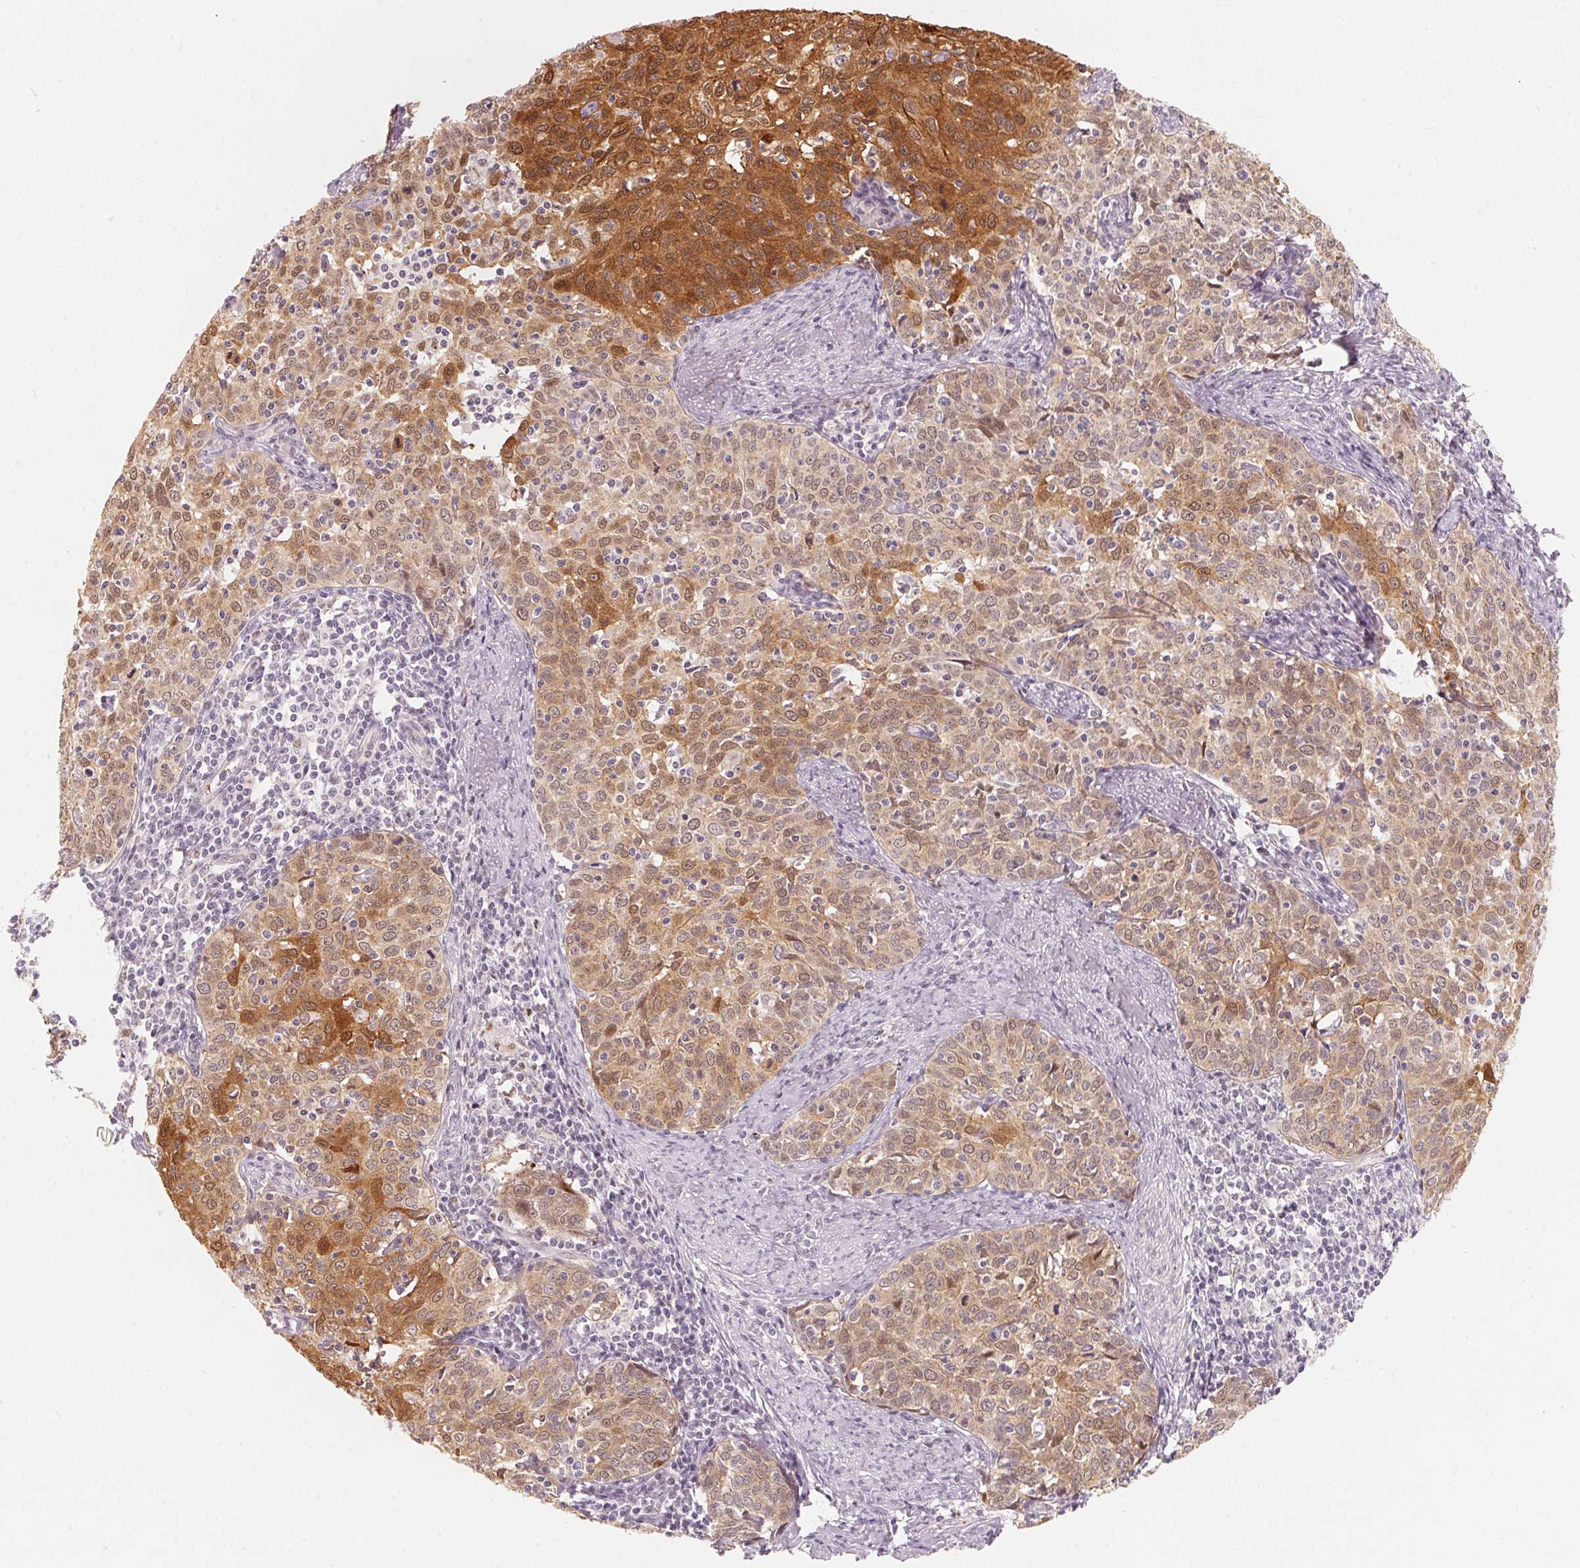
{"staining": {"intensity": "moderate", "quantity": "25%-75%", "location": "cytoplasmic/membranous,nuclear"}, "tissue": "cervical cancer", "cell_type": "Tumor cells", "image_type": "cancer", "snomed": [{"axis": "morphology", "description": "Squamous cell carcinoma, NOS"}, {"axis": "topography", "description": "Cervix"}], "caption": "An immunohistochemistry histopathology image of tumor tissue is shown. Protein staining in brown labels moderate cytoplasmic/membranous and nuclear positivity in cervical squamous cell carcinoma within tumor cells. (DAB (3,3'-diaminobenzidine) = brown stain, brightfield microscopy at high magnification).", "gene": "ARHGAP22", "patient": {"sex": "female", "age": 62}}